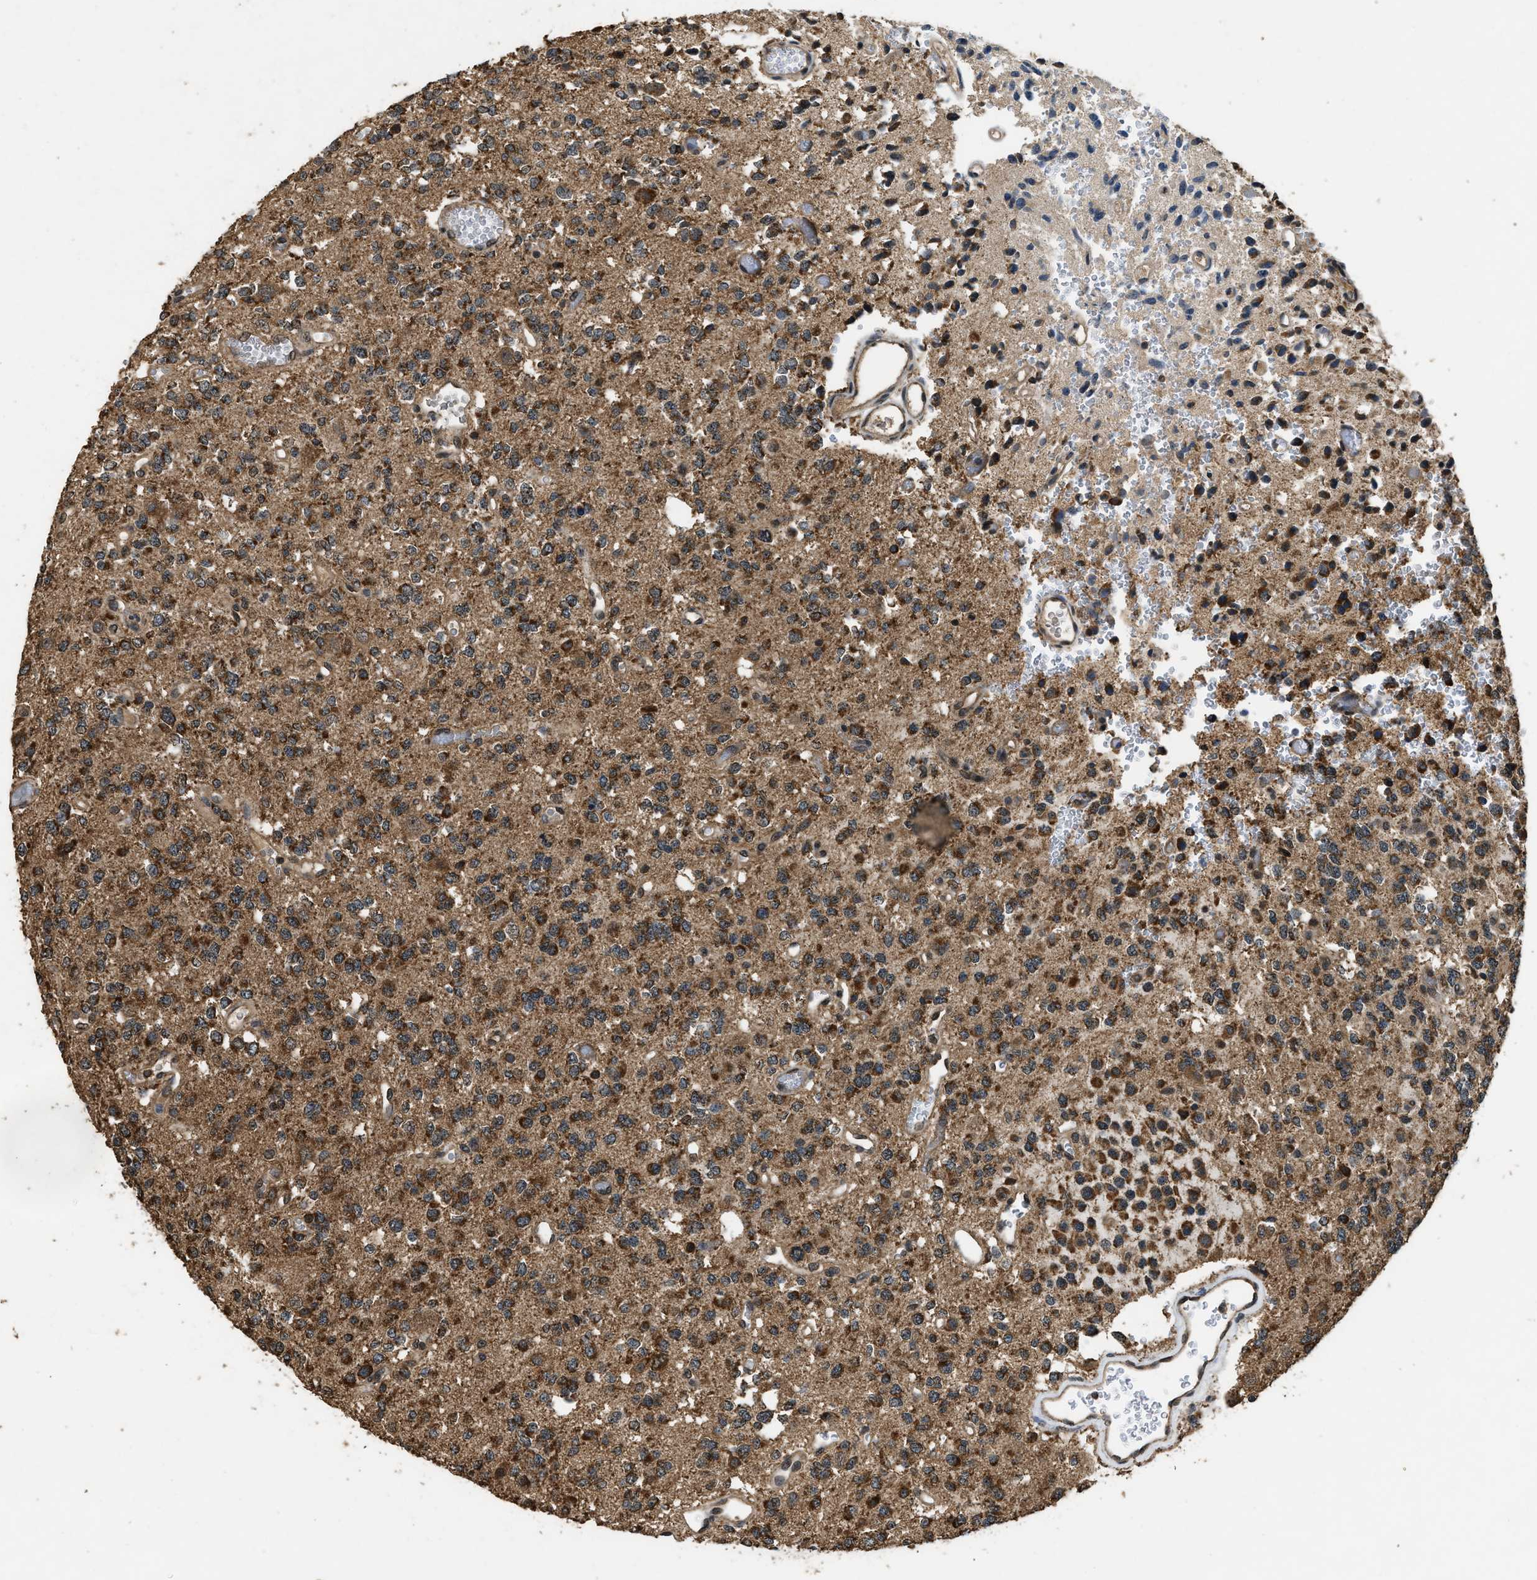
{"staining": {"intensity": "strong", "quantity": ">75%", "location": "cytoplasmic/membranous"}, "tissue": "glioma", "cell_type": "Tumor cells", "image_type": "cancer", "snomed": [{"axis": "morphology", "description": "Glioma, malignant, Low grade"}, {"axis": "topography", "description": "Brain"}], "caption": "The histopathology image demonstrates staining of malignant glioma (low-grade), revealing strong cytoplasmic/membranous protein expression (brown color) within tumor cells.", "gene": "DENND6B", "patient": {"sex": "male", "age": 38}}